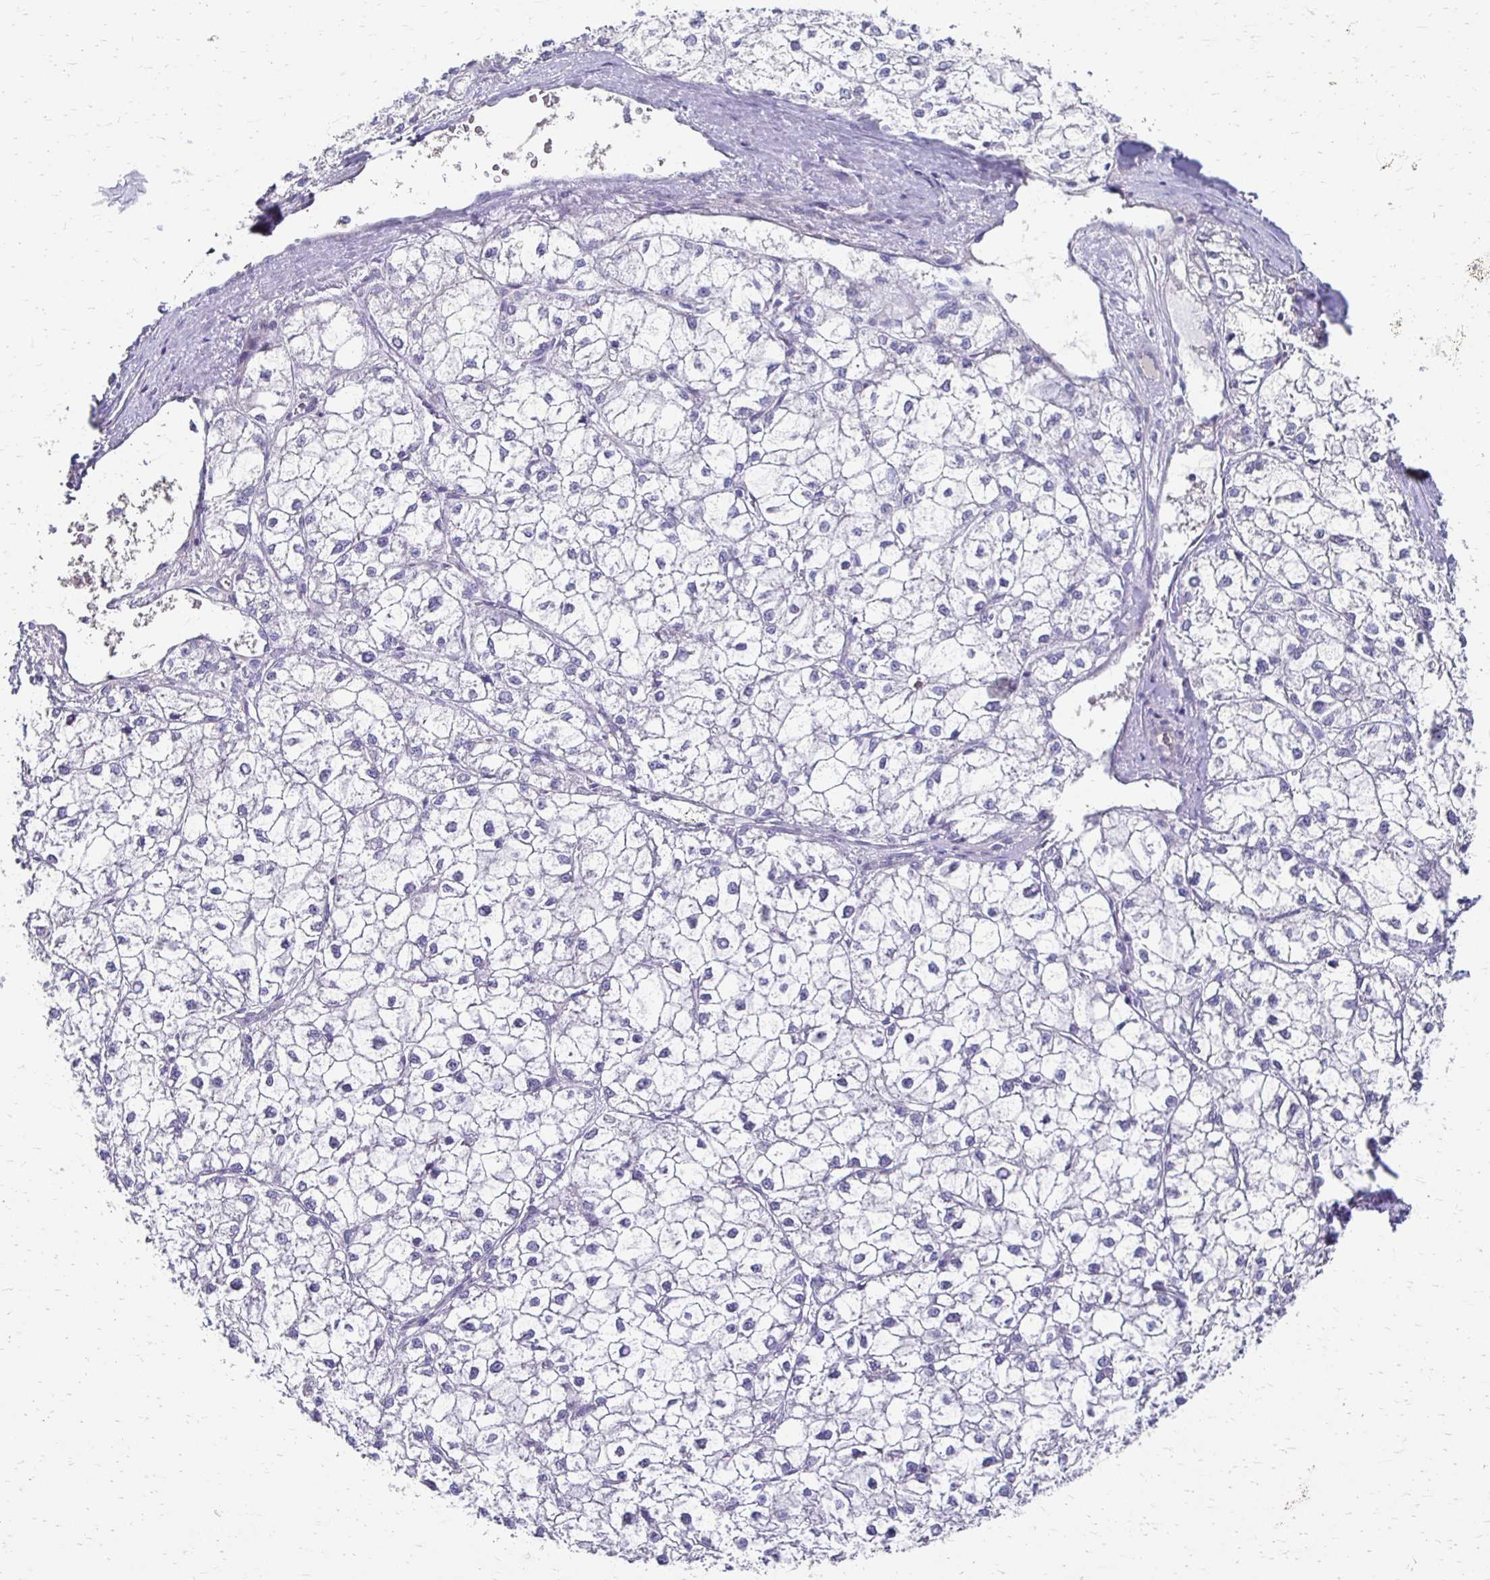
{"staining": {"intensity": "negative", "quantity": "none", "location": "none"}, "tissue": "liver cancer", "cell_type": "Tumor cells", "image_type": "cancer", "snomed": [{"axis": "morphology", "description": "Carcinoma, Hepatocellular, NOS"}, {"axis": "topography", "description": "Liver"}], "caption": "Tumor cells are negative for brown protein staining in hepatocellular carcinoma (liver). (Immunohistochemistry, brightfield microscopy, high magnification).", "gene": "AKAP6", "patient": {"sex": "female", "age": 43}}